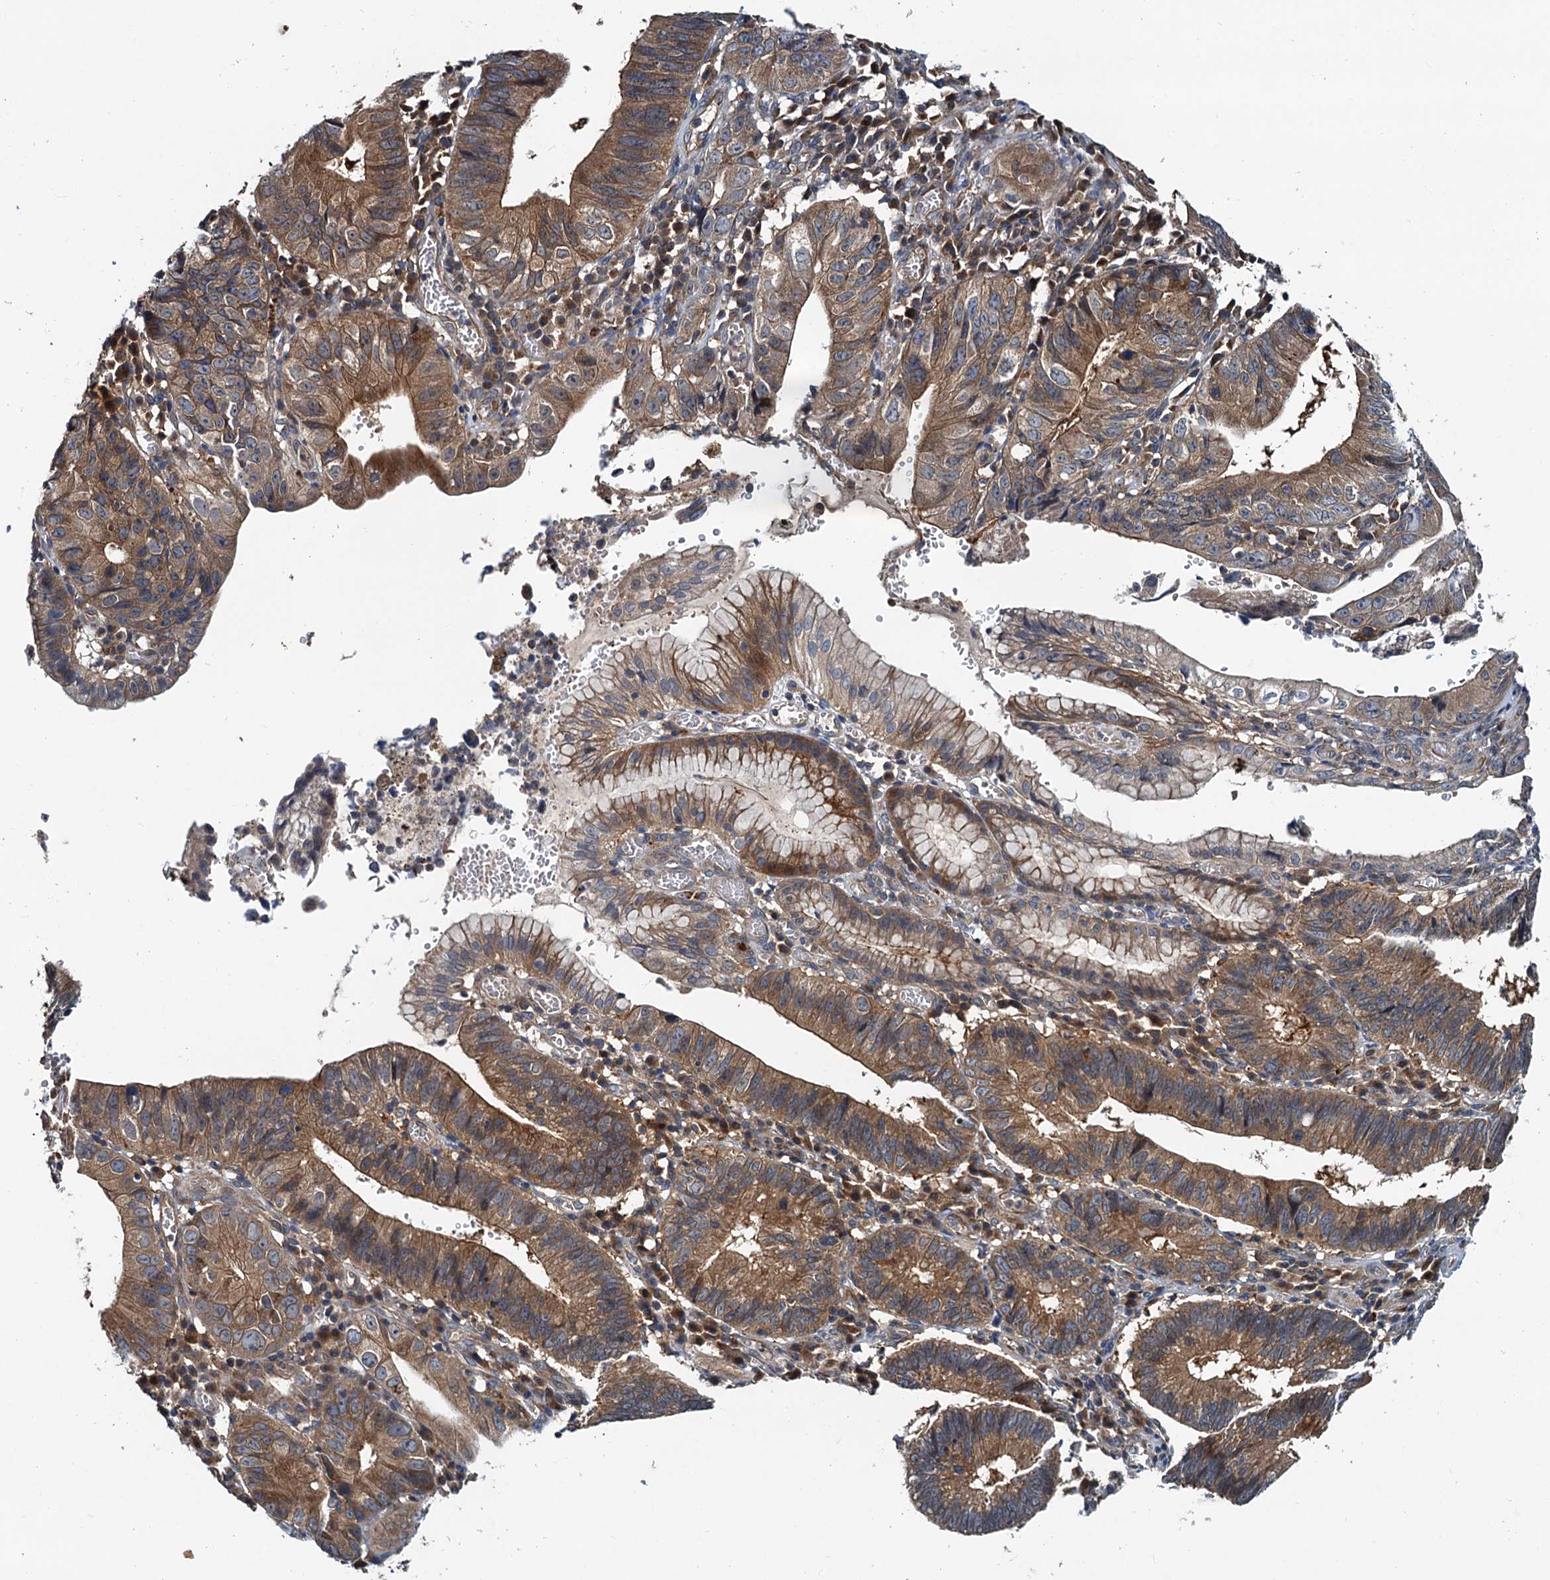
{"staining": {"intensity": "moderate", "quantity": ">75%", "location": "cytoplasmic/membranous"}, "tissue": "stomach cancer", "cell_type": "Tumor cells", "image_type": "cancer", "snomed": [{"axis": "morphology", "description": "Adenocarcinoma, NOS"}, {"axis": "topography", "description": "Stomach"}], "caption": "This histopathology image displays adenocarcinoma (stomach) stained with immunohistochemistry to label a protein in brown. The cytoplasmic/membranous of tumor cells show moderate positivity for the protein. Nuclei are counter-stained blue.", "gene": "EFL1", "patient": {"sex": "male", "age": 59}}